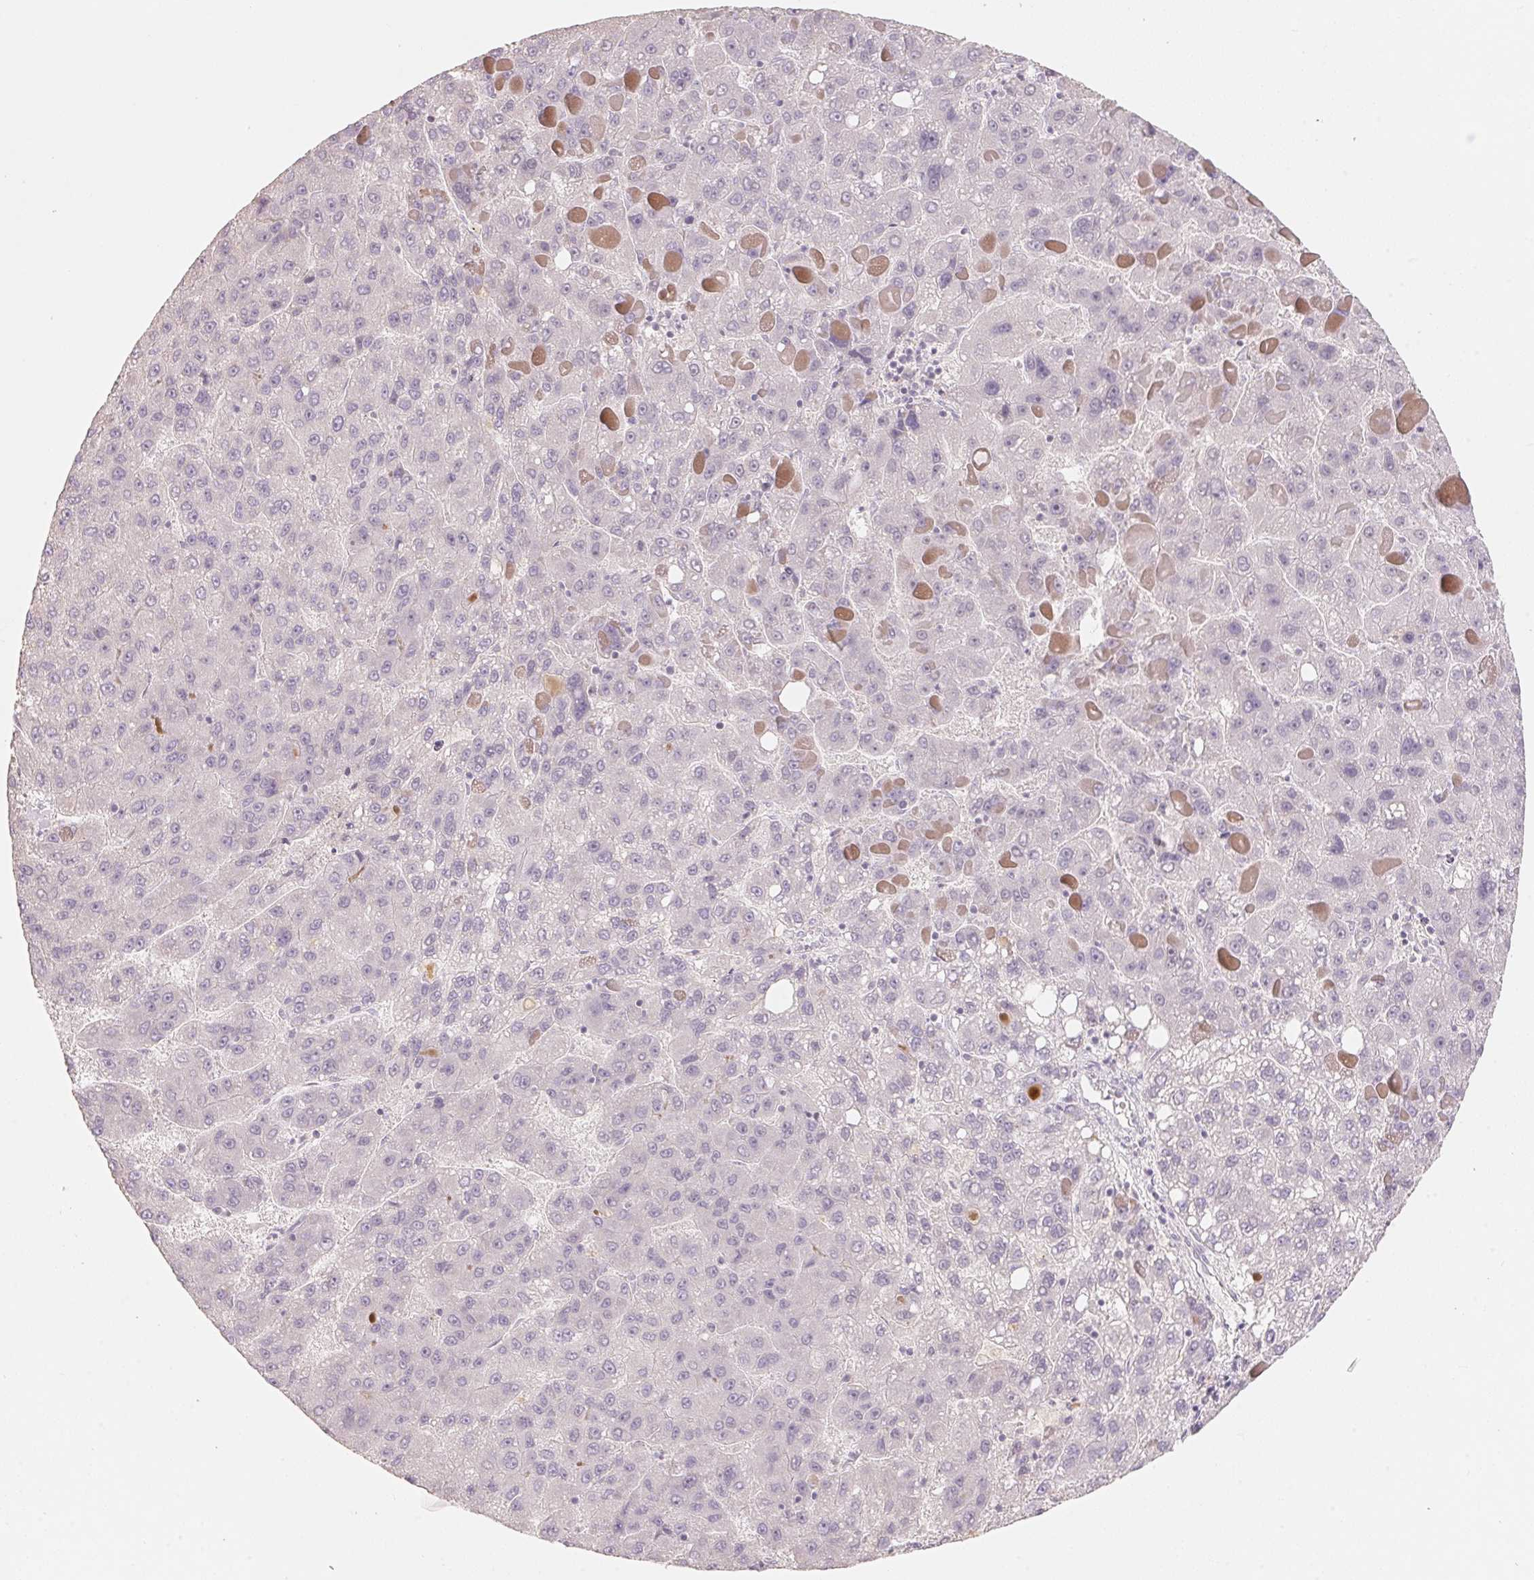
{"staining": {"intensity": "negative", "quantity": "none", "location": "none"}, "tissue": "liver cancer", "cell_type": "Tumor cells", "image_type": "cancer", "snomed": [{"axis": "morphology", "description": "Carcinoma, Hepatocellular, NOS"}, {"axis": "topography", "description": "Liver"}], "caption": "Liver cancer (hepatocellular carcinoma) was stained to show a protein in brown. There is no significant staining in tumor cells.", "gene": "TP53AIP1", "patient": {"sex": "female", "age": 82}}